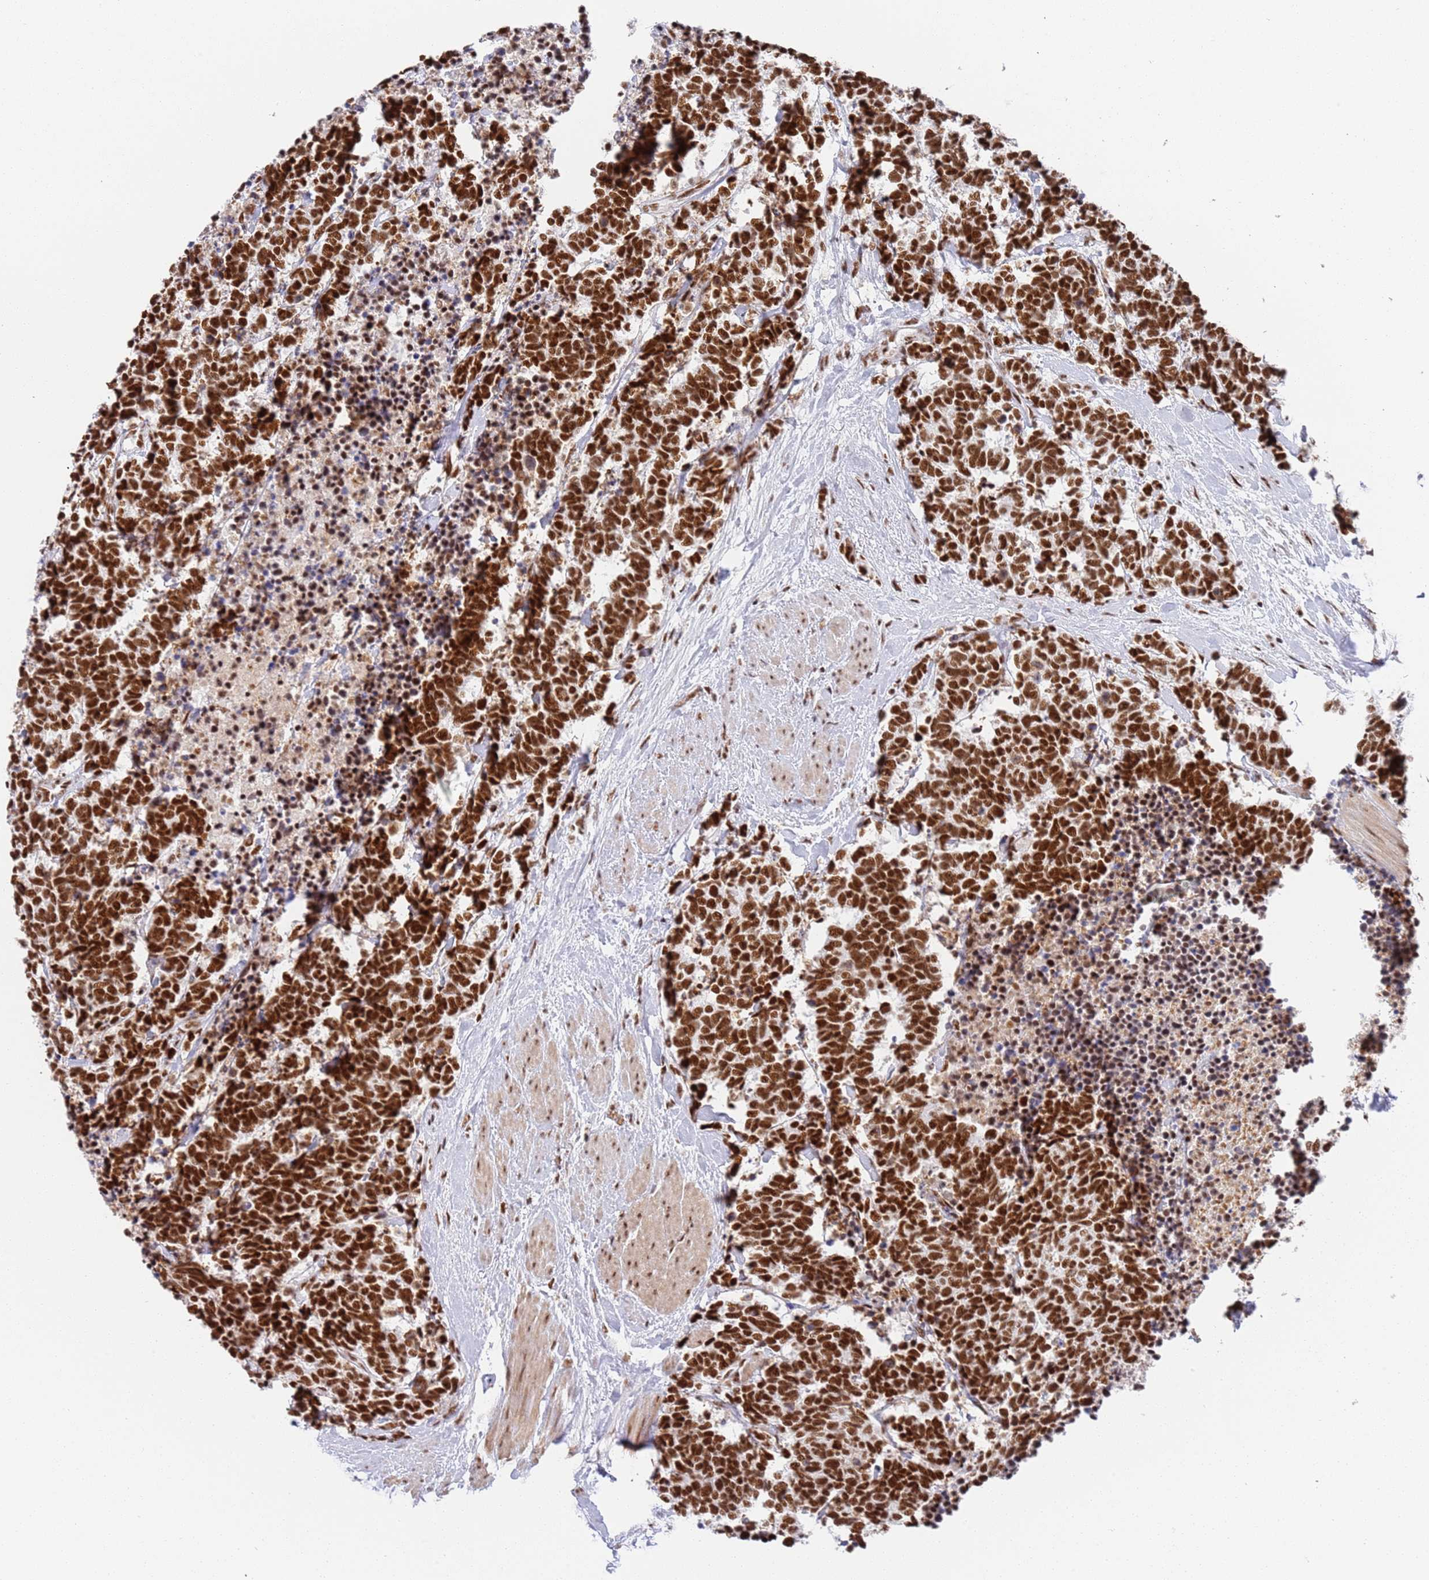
{"staining": {"intensity": "strong", "quantity": ">75%", "location": "nuclear"}, "tissue": "carcinoid", "cell_type": "Tumor cells", "image_type": "cancer", "snomed": [{"axis": "morphology", "description": "Carcinoma, NOS"}, {"axis": "morphology", "description": "Carcinoid, malignant, NOS"}, {"axis": "topography", "description": "Prostate"}], "caption": "Tumor cells show high levels of strong nuclear positivity in approximately >75% of cells in carcinoma.", "gene": "AKAP8L", "patient": {"sex": "male", "age": 57}}